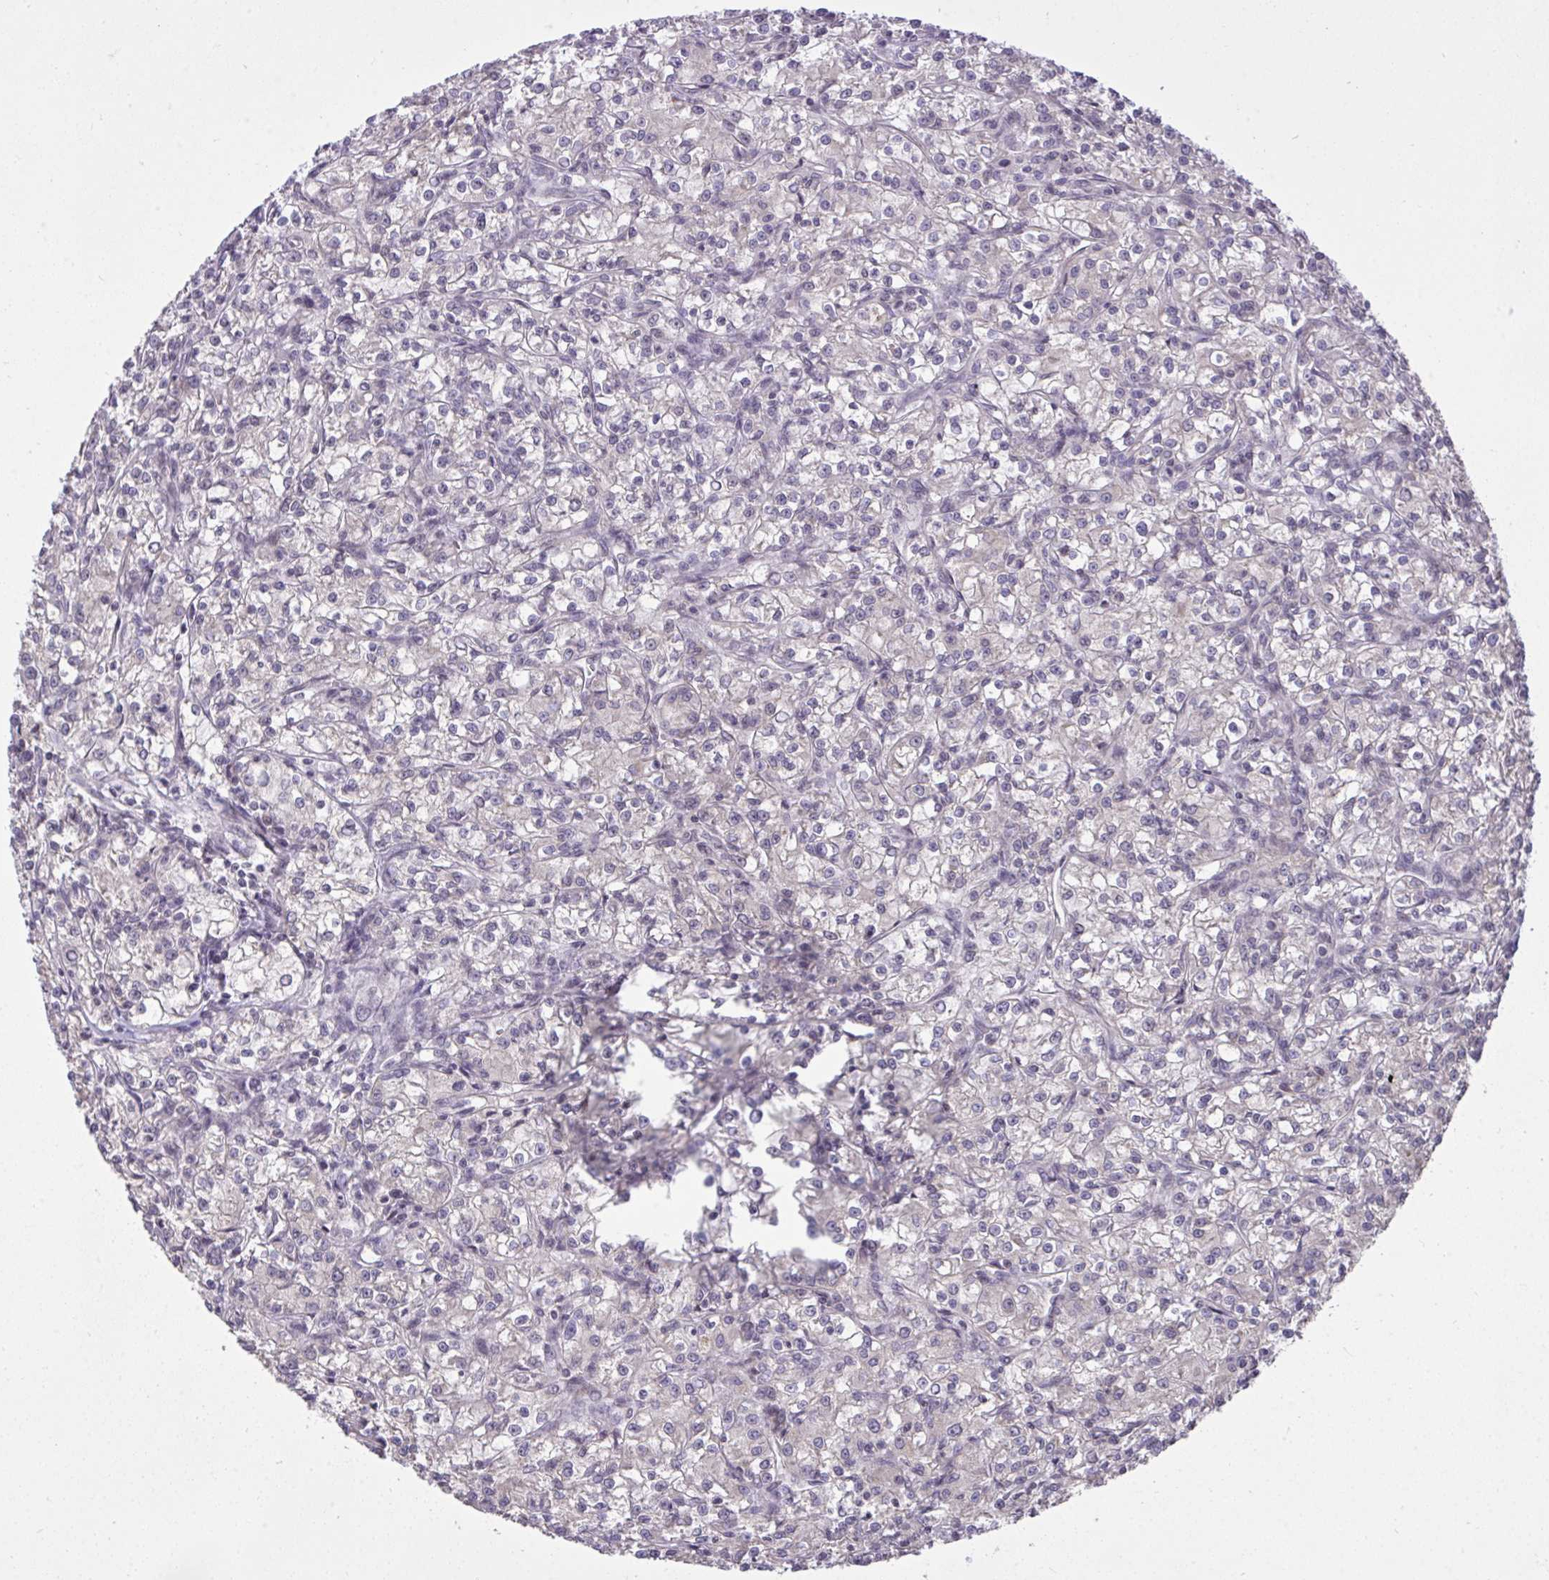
{"staining": {"intensity": "negative", "quantity": "none", "location": "none"}, "tissue": "renal cancer", "cell_type": "Tumor cells", "image_type": "cancer", "snomed": [{"axis": "morphology", "description": "Adenocarcinoma, NOS"}, {"axis": "topography", "description": "Kidney"}], "caption": "This histopathology image is of renal cancer stained with immunohistochemistry to label a protein in brown with the nuclei are counter-stained blue. There is no staining in tumor cells.", "gene": "CYP20A1", "patient": {"sex": "female", "age": 59}}